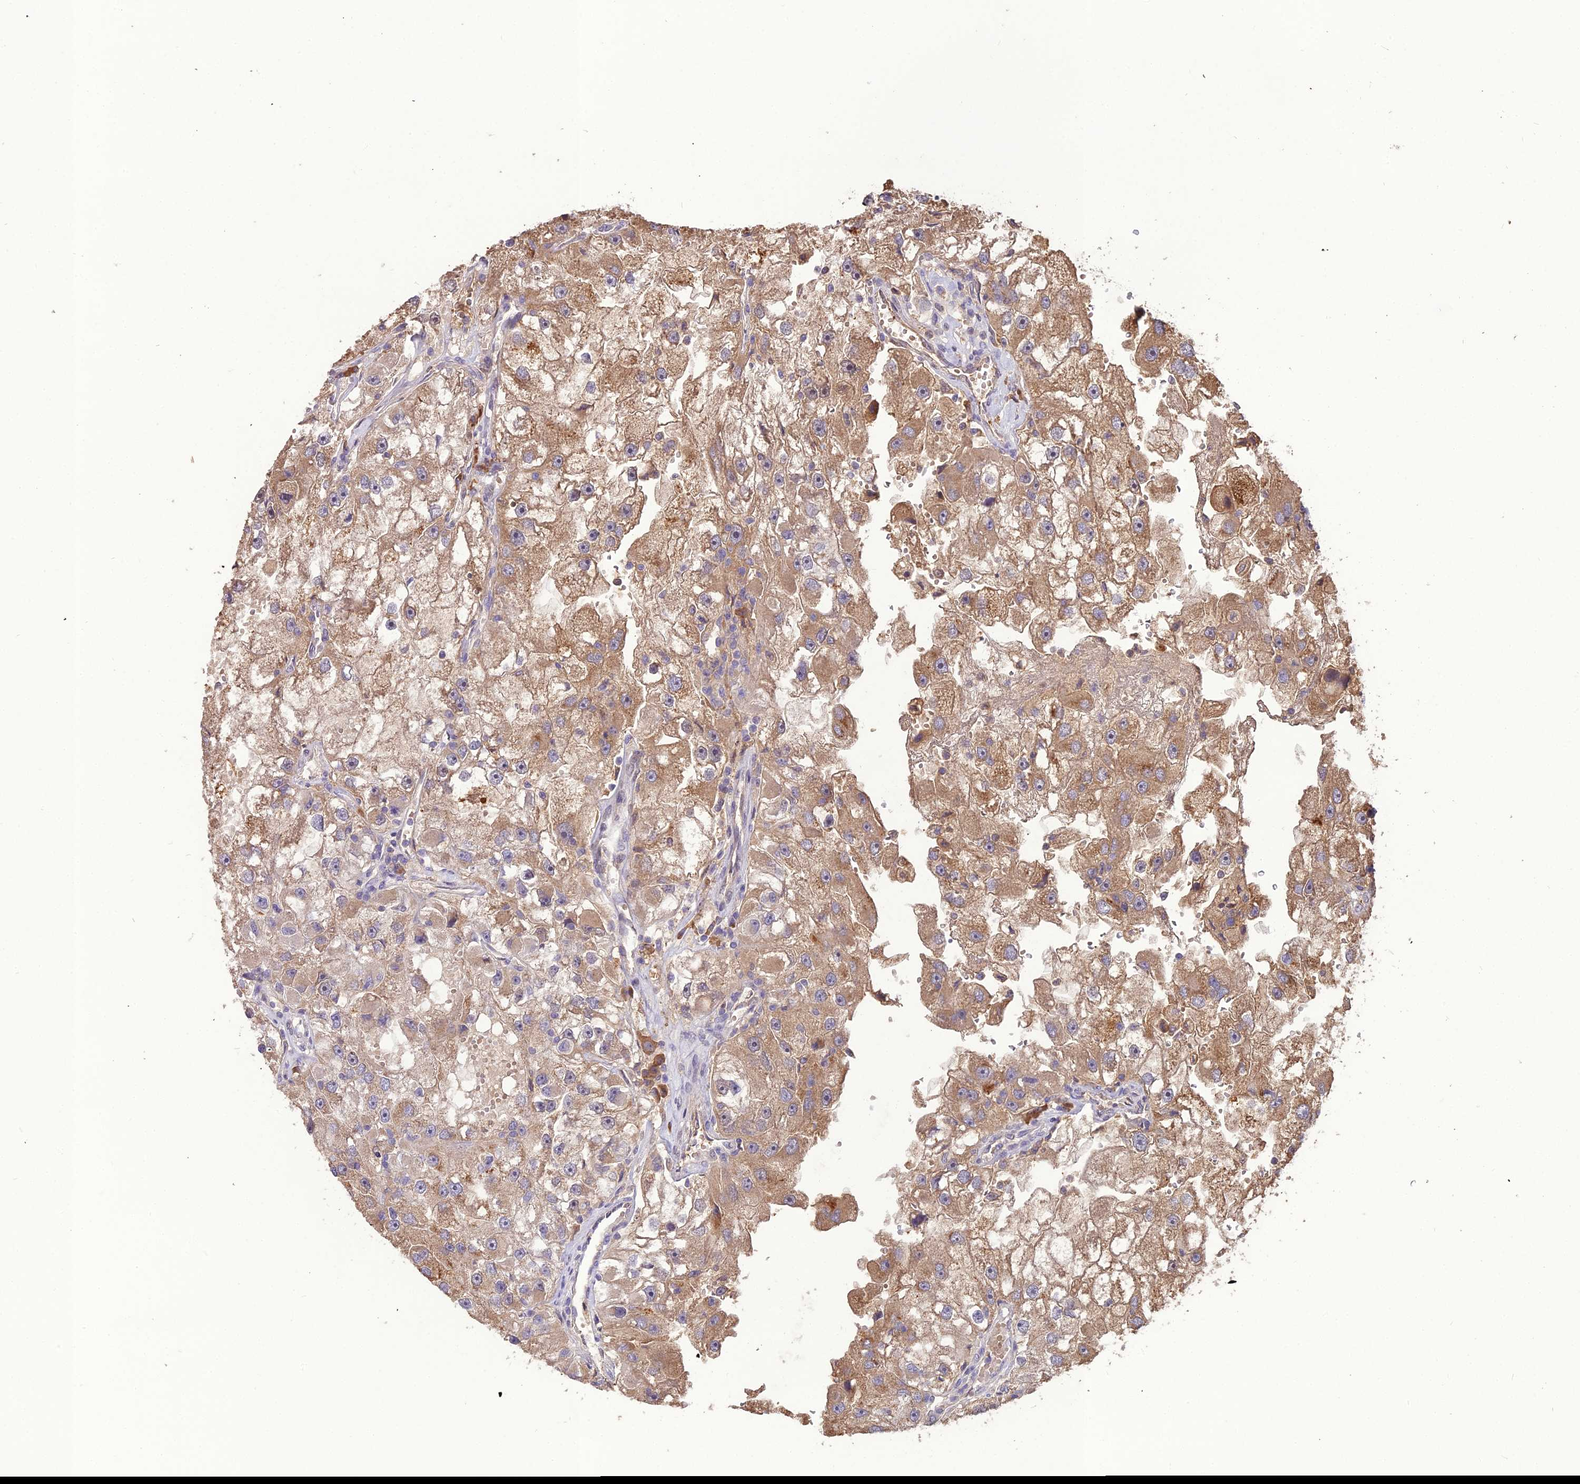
{"staining": {"intensity": "moderate", "quantity": ">75%", "location": "cytoplasmic/membranous"}, "tissue": "renal cancer", "cell_type": "Tumor cells", "image_type": "cancer", "snomed": [{"axis": "morphology", "description": "Adenocarcinoma, NOS"}, {"axis": "topography", "description": "Kidney"}], "caption": "Tumor cells show moderate cytoplasmic/membranous positivity in about >75% of cells in renal adenocarcinoma. (DAB IHC with brightfield microscopy, high magnification).", "gene": "KCTD16", "patient": {"sex": "male", "age": 63}}